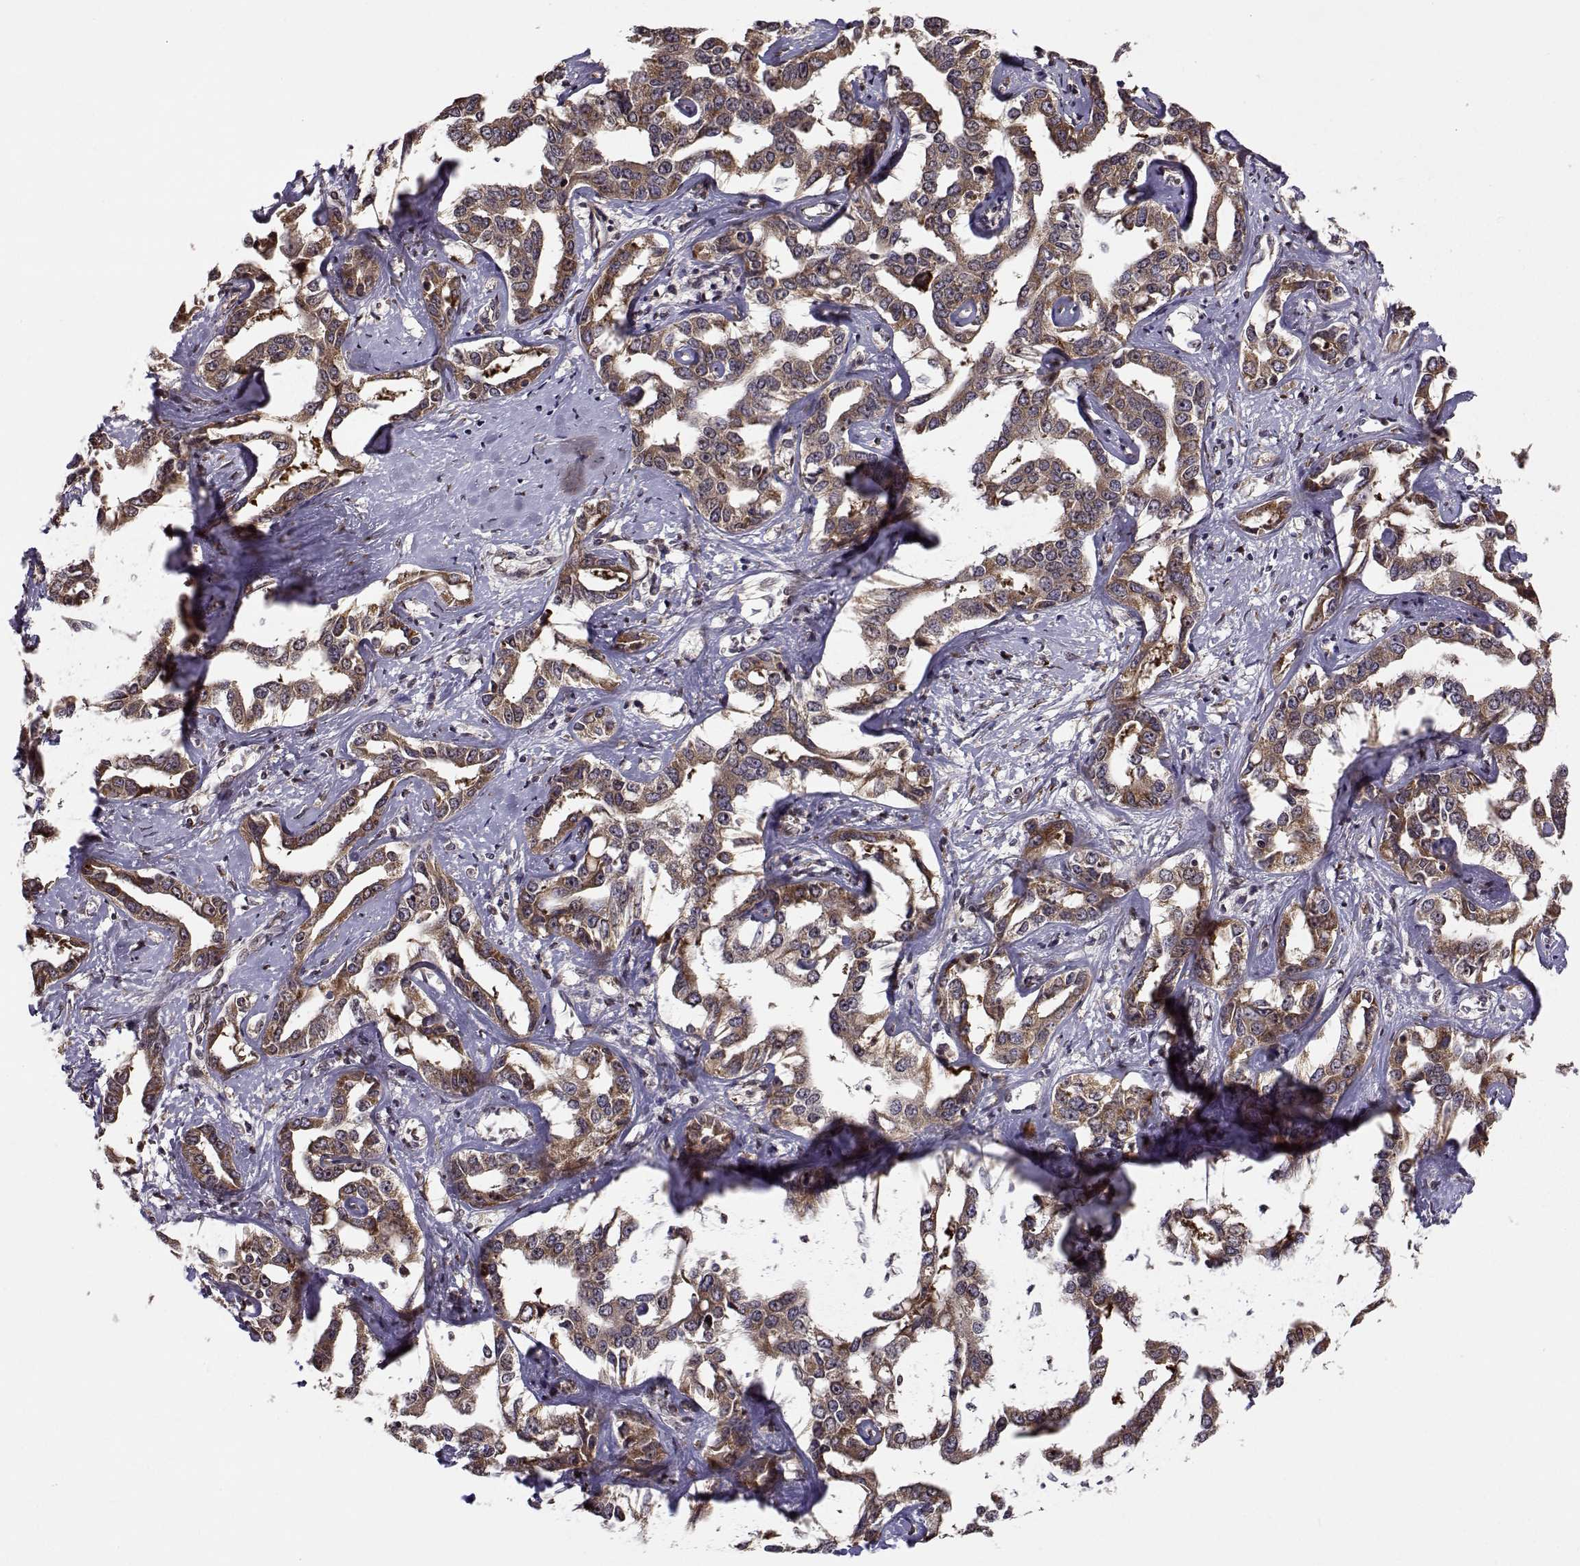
{"staining": {"intensity": "moderate", "quantity": ">75%", "location": "cytoplasmic/membranous"}, "tissue": "liver cancer", "cell_type": "Tumor cells", "image_type": "cancer", "snomed": [{"axis": "morphology", "description": "Cholangiocarcinoma"}, {"axis": "topography", "description": "Liver"}], "caption": "An IHC photomicrograph of tumor tissue is shown. Protein staining in brown highlights moderate cytoplasmic/membranous positivity in liver cancer within tumor cells.", "gene": "RPL31", "patient": {"sex": "male", "age": 59}}